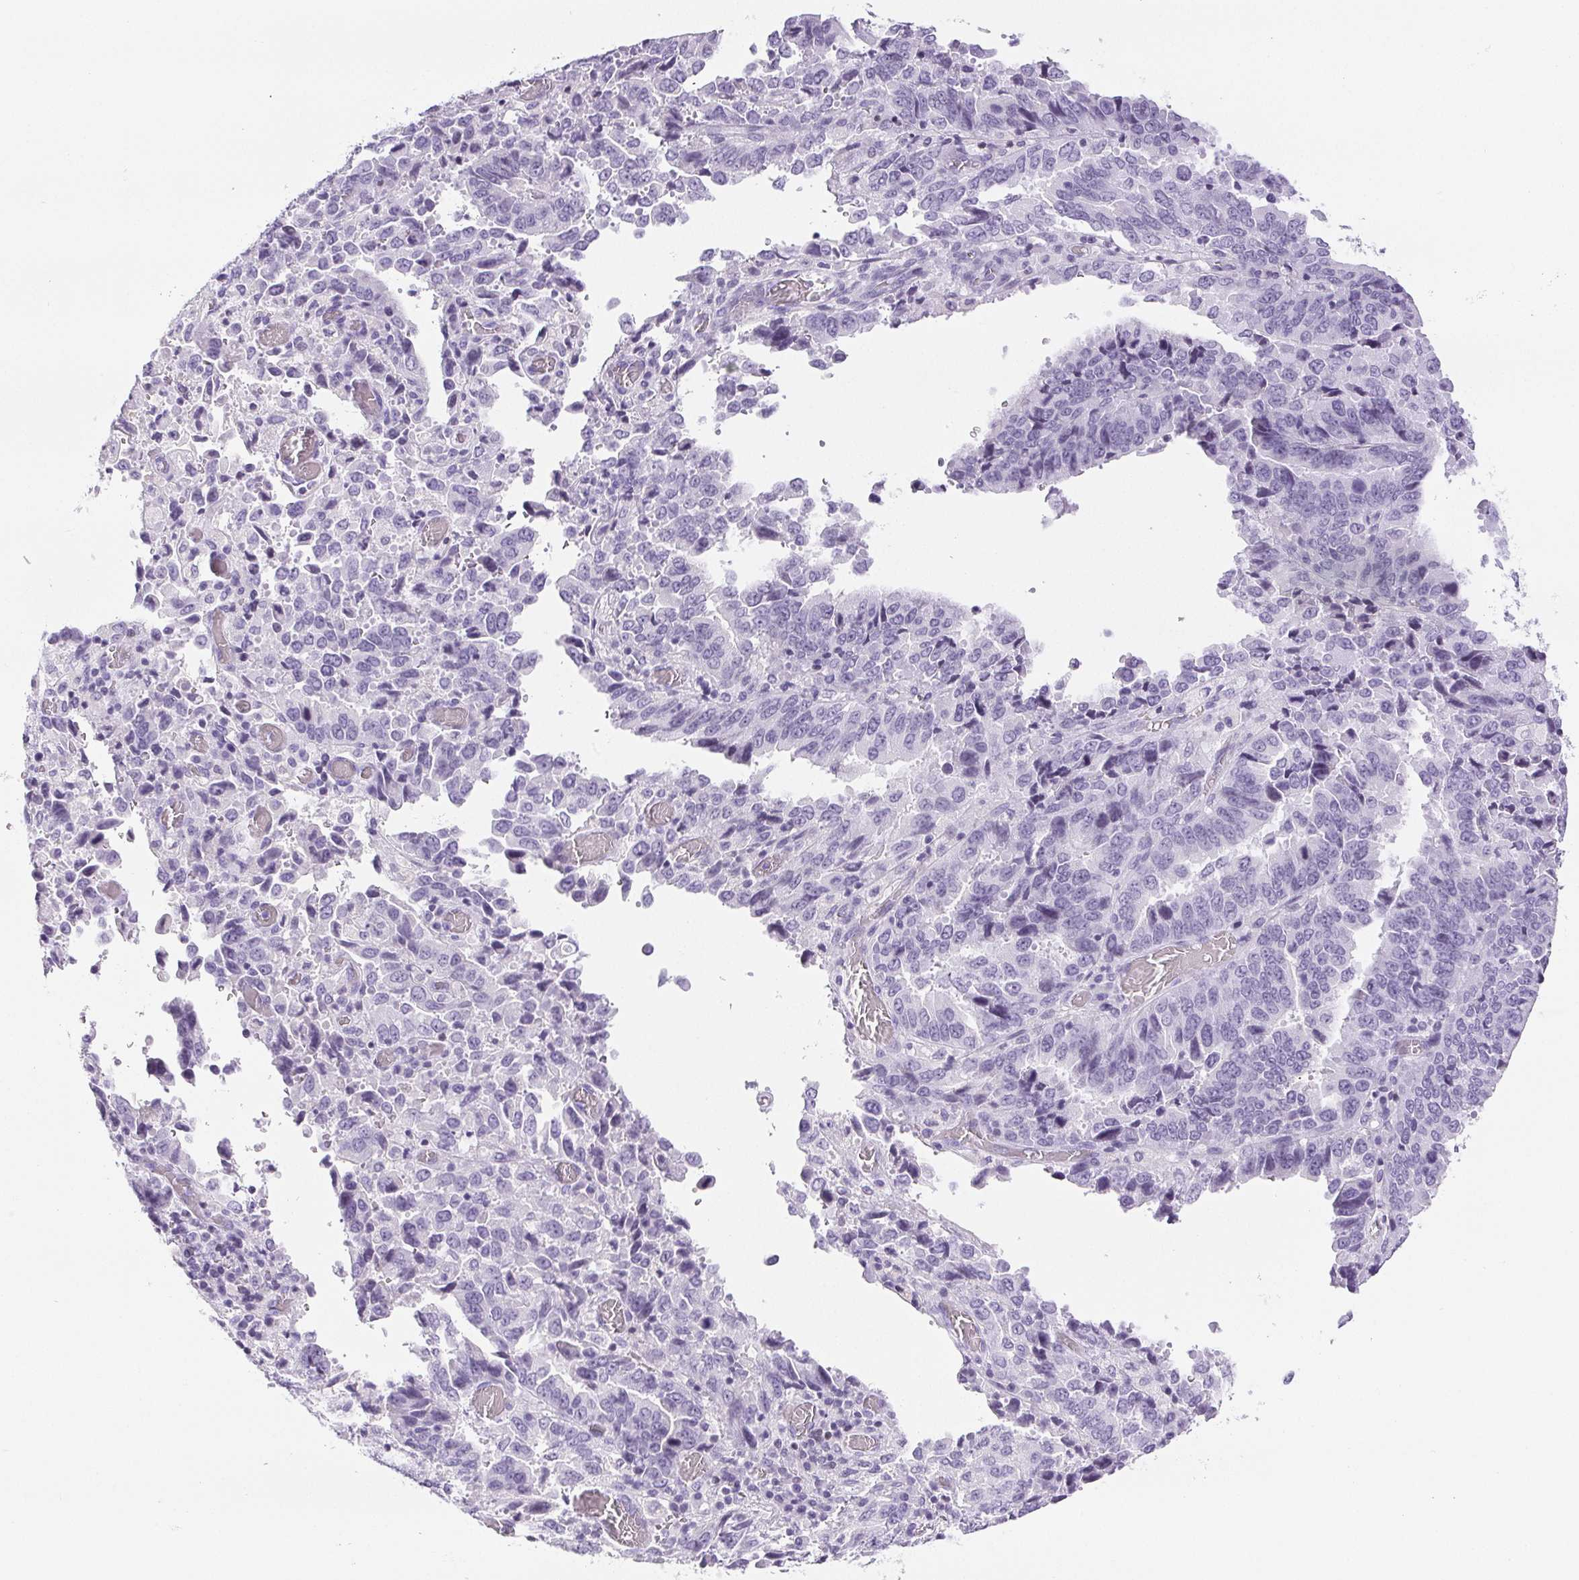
{"staining": {"intensity": "negative", "quantity": "none", "location": "none"}, "tissue": "stomach cancer", "cell_type": "Tumor cells", "image_type": "cancer", "snomed": [{"axis": "morphology", "description": "Adenocarcinoma, NOS"}, {"axis": "topography", "description": "Stomach, upper"}], "caption": "High magnification brightfield microscopy of stomach cancer (adenocarcinoma) stained with DAB (3,3'-diaminobenzidine) (brown) and counterstained with hematoxylin (blue): tumor cells show no significant expression.", "gene": "BEND2", "patient": {"sex": "male", "age": 74}}